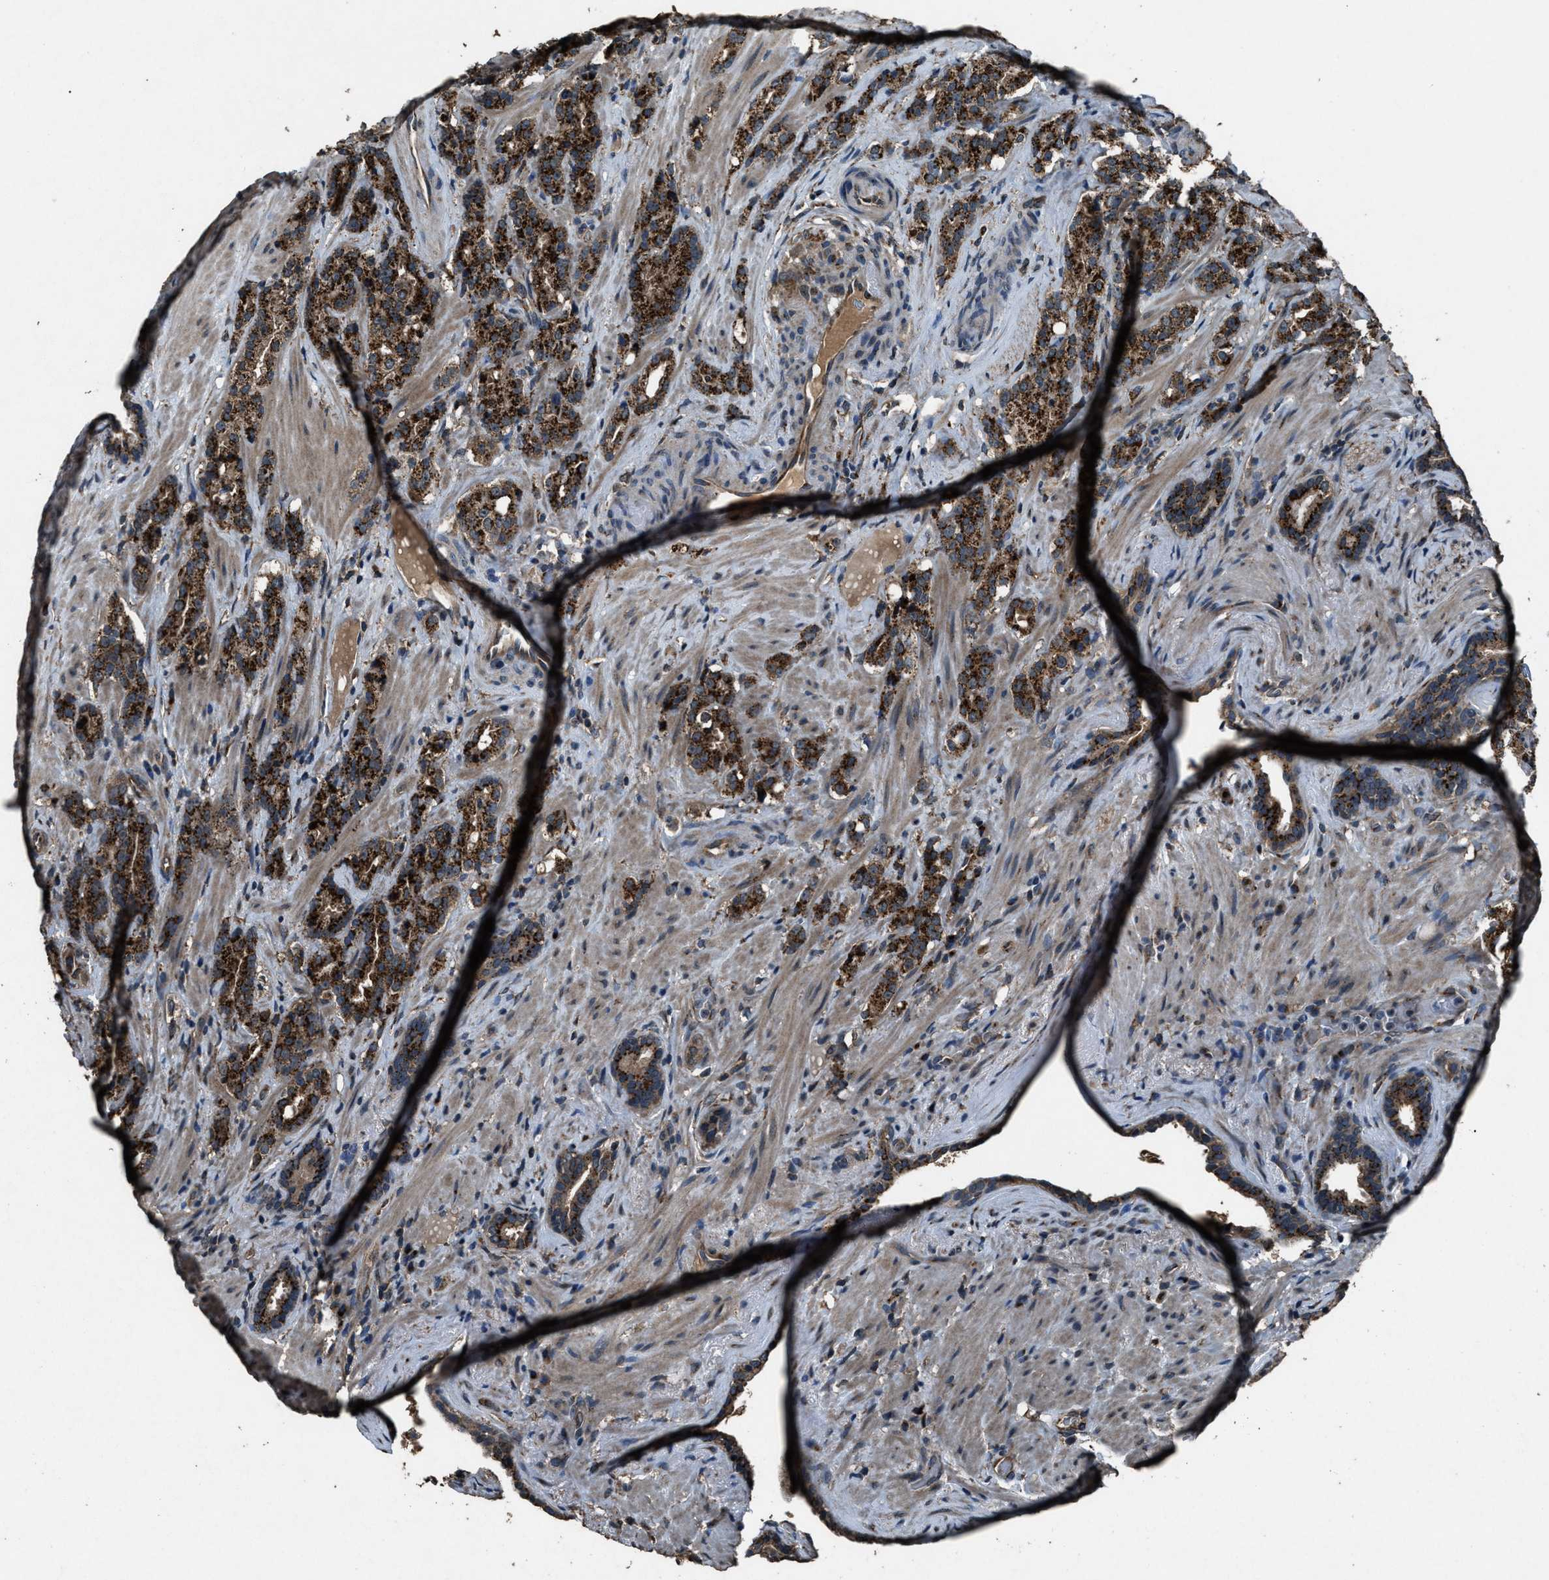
{"staining": {"intensity": "strong", "quantity": ">75%", "location": "cytoplasmic/membranous"}, "tissue": "prostate cancer", "cell_type": "Tumor cells", "image_type": "cancer", "snomed": [{"axis": "morphology", "description": "Adenocarcinoma, High grade"}, {"axis": "topography", "description": "Prostate"}], "caption": "Protein staining of prostate adenocarcinoma (high-grade) tissue exhibits strong cytoplasmic/membranous staining in approximately >75% of tumor cells.", "gene": "SLC38A10", "patient": {"sex": "male", "age": 71}}